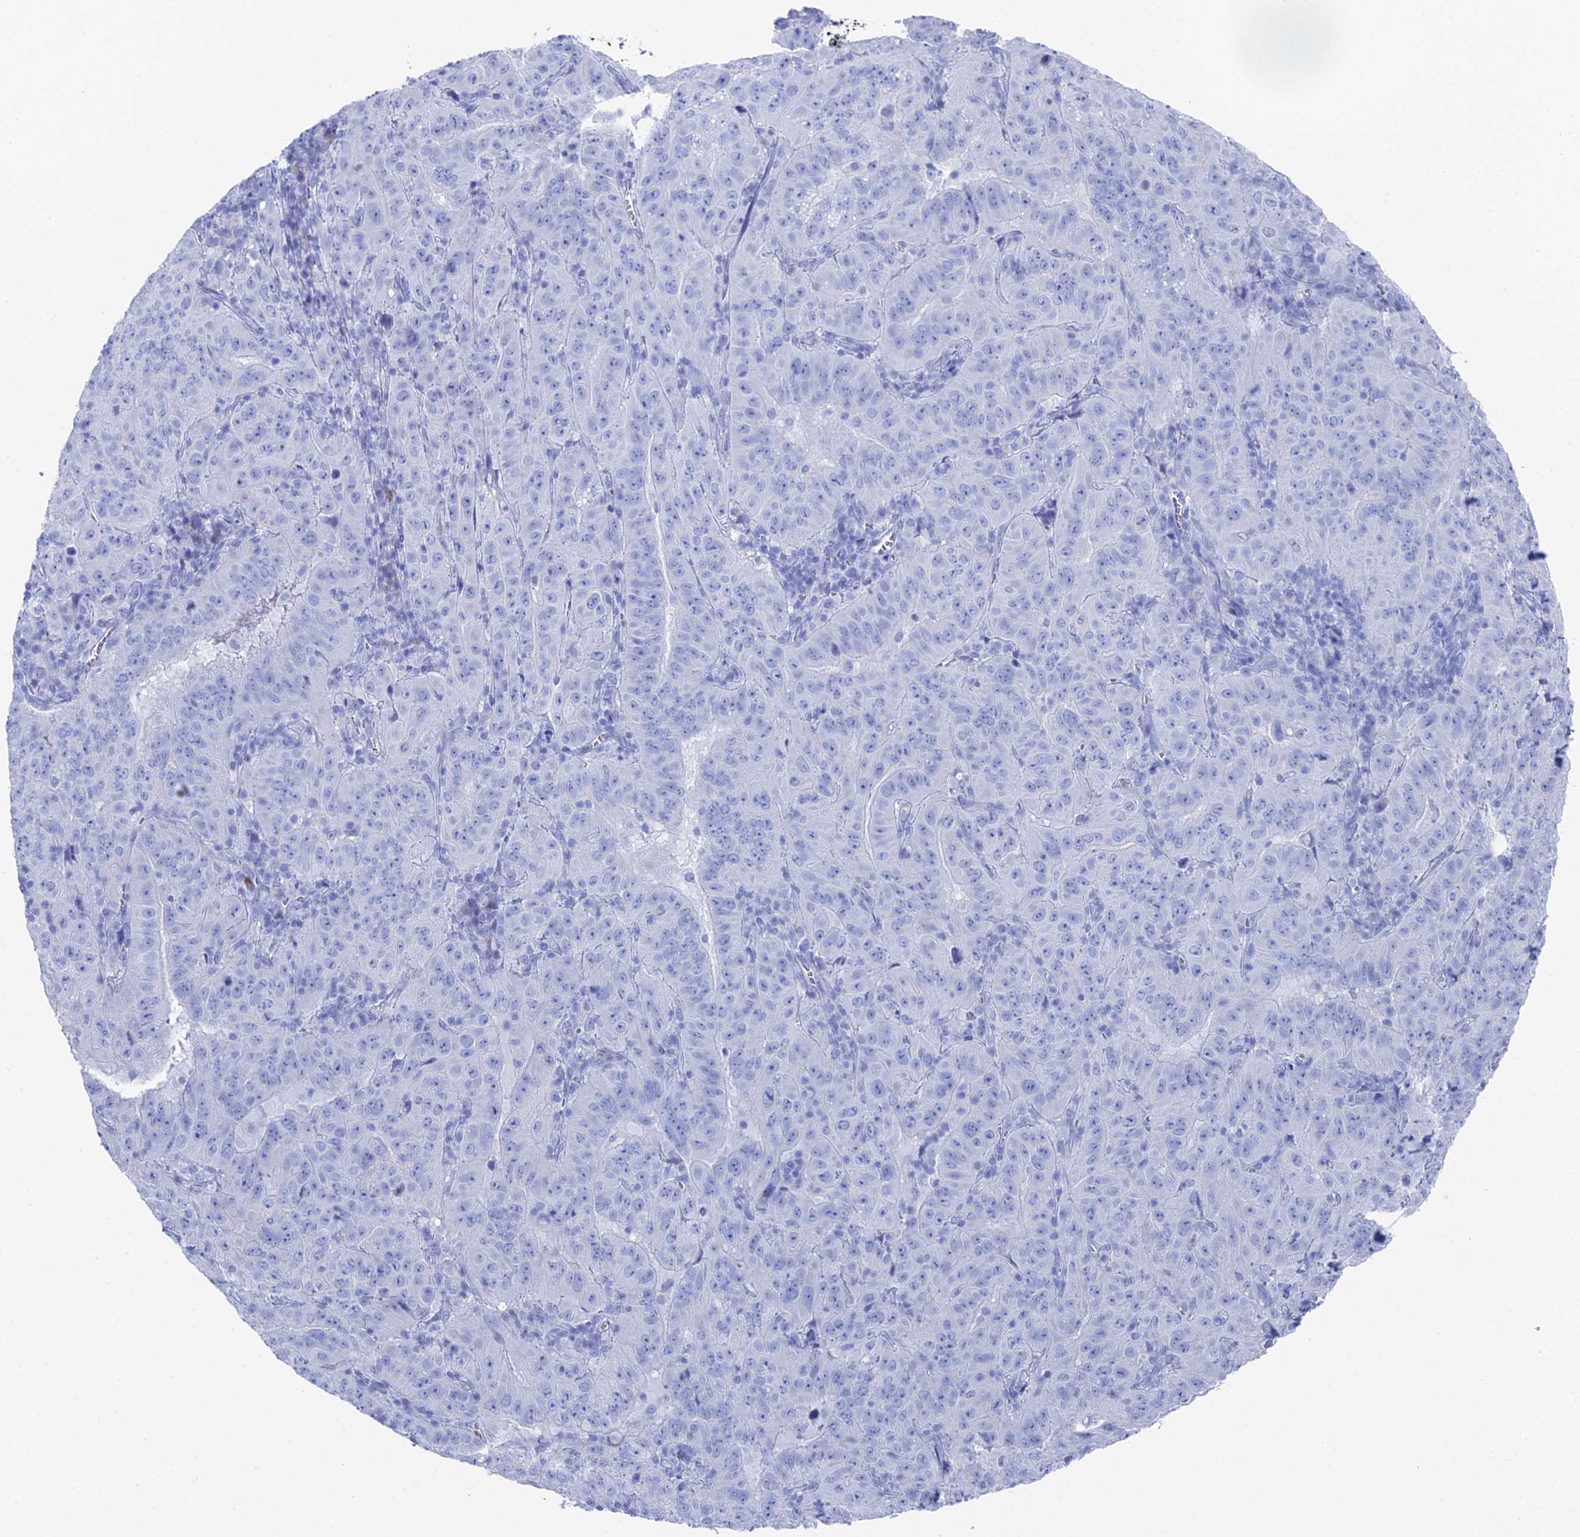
{"staining": {"intensity": "negative", "quantity": "none", "location": "none"}, "tissue": "pancreatic cancer", "cell_type": "Tumor cells", "image_type": "cancer", "snomed": [{"axis": "morphology", "description": "Adenocarcinoma, NOS"}, {"axis": "topography", "description": "Pancreas"}], "caption": "Tumor cells show no significant protein staining in adenocarcinoma (pancreatic).", "gene": "ENPP3", "patient": {"sex": "male", "age": 63}}